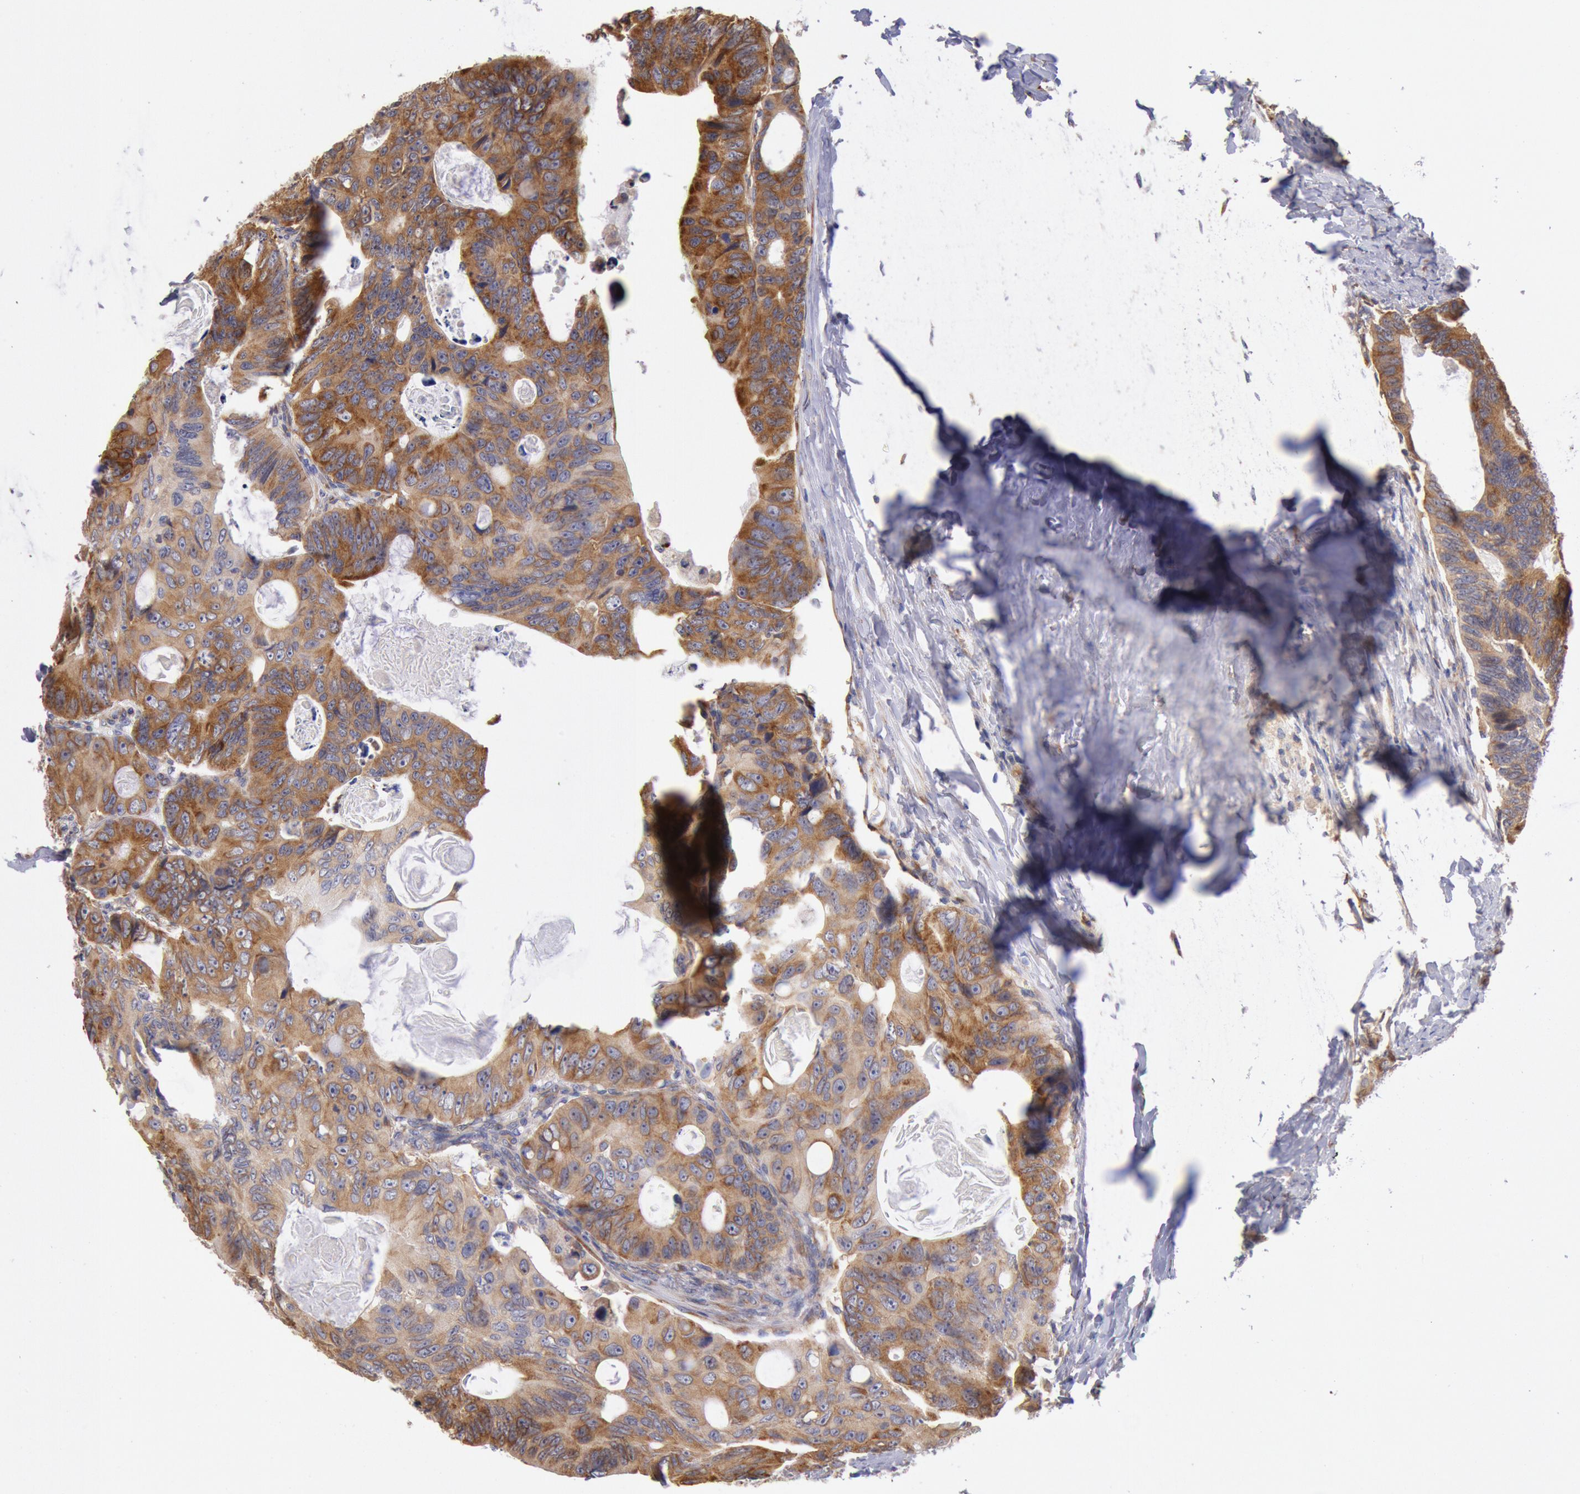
{"staining": {"intensity": "moderate", "quantity": ">75%", "location": "cytoplasmic/membranous"}, "tissue": "colorectal cancer", "cell_type": "Tumor cells", "image_type": "cancer", "snomed": [{"axis": "morphology", "description": "Adenocarcinoma, NOS"}, {"axis": "topography", "description": "Colon"}], "caption": "The histopathology image reveals staining of adenocarcinoma (colorectal), revealing moderate cytoplasmic/membranous protein positivity (brown color) within tumor cells. (brown staining indicates protein expression, while blue staining denotes nuclei).", "gene": "DRG1", "patient": {"sex": "female", "age": 55}}